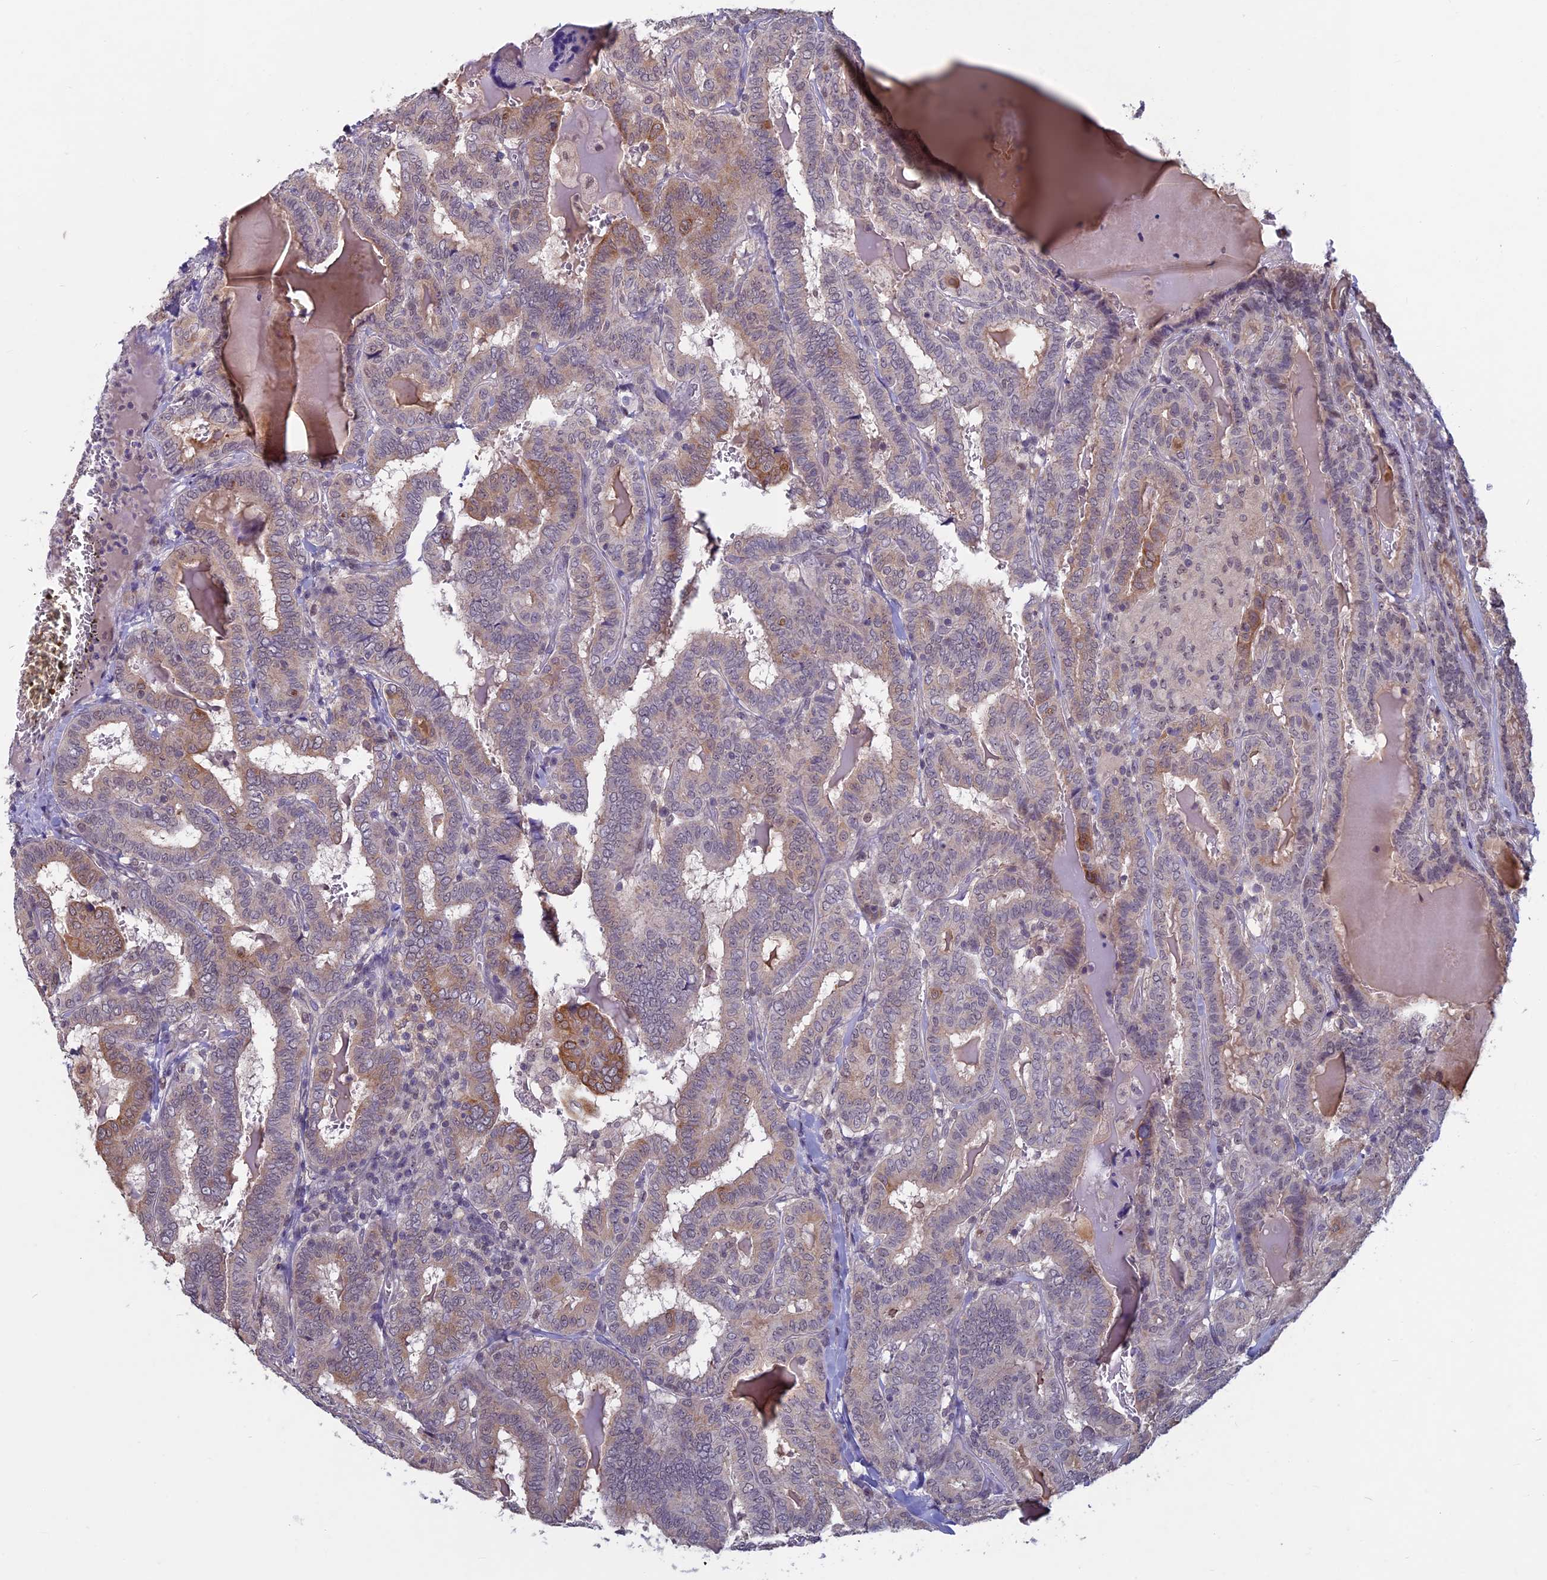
{"staining": {"intensity": "moderate", "quantity": "<25%", "location": "cytoplasmic/membranous"}, "tissue": "thyroid cancer", "cell_type": "Tumor cells", "image_type": "cancer", "snomed": [{"axis": "morphology", "description": "Papillary adenocarcinoma, NOS"}, {"axis": "topography", "description": "Thyroid gland"}], "caption": "A low amount of moderate cytoplasmic/membranous positivity is present in about <25% of tumor cells in thyroid cancer tissue. The protein of interest is stained brown, and the nuclei are stained in blue (DAB (3,3'-diaminobenzidine) IHC with brightfield microscopy, high magnification).", "gene": "SPIRE1", "patient": {"sex": "female", "age": 72}}